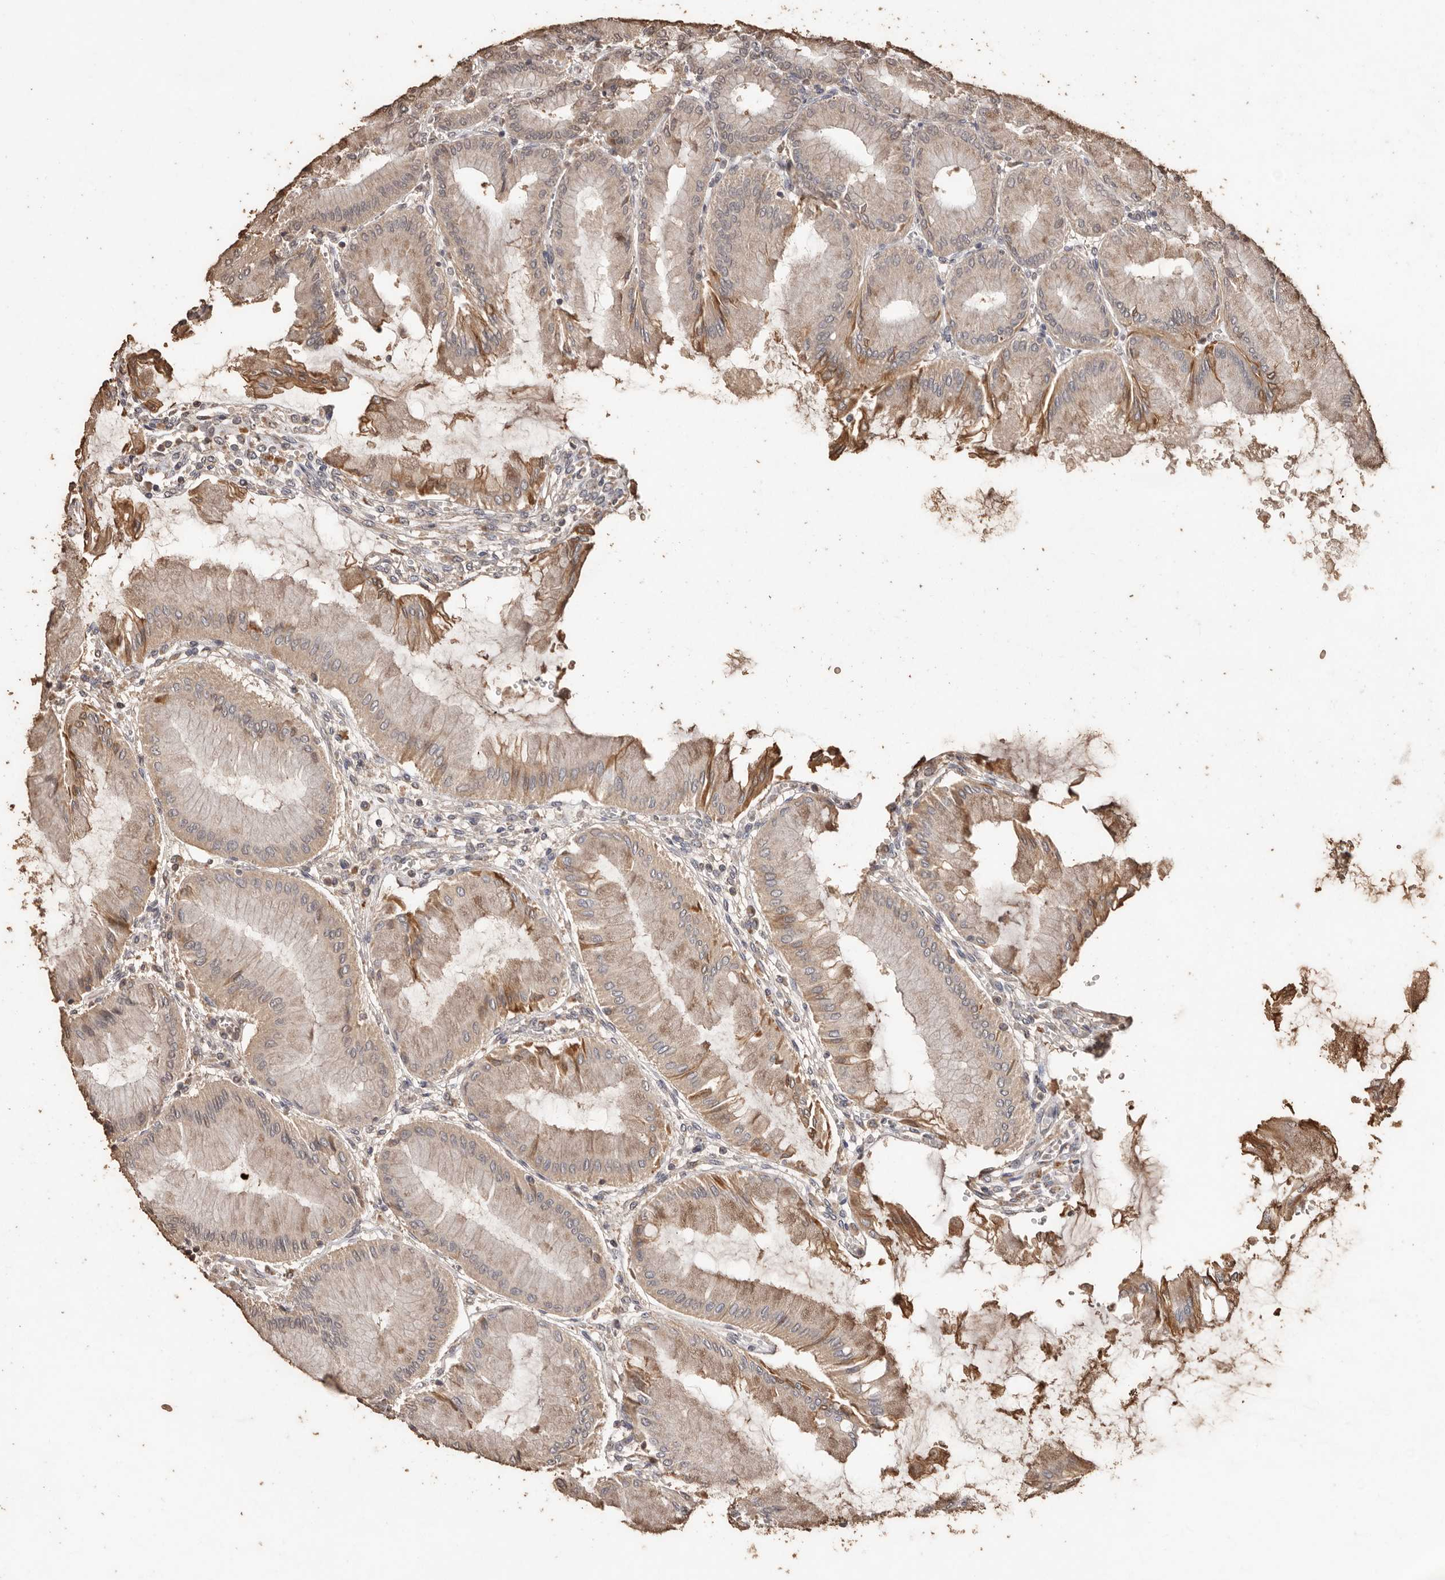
{"staining": {"intensity": "weak", "quantity": ">75%", "location": "cytoplasmic/membranous,nuclear"}, "tissue": "stomach", "cell_type": "Glandular cells", "image_type": "normal", "snomed": [{"axis": "morphology", "description": "Normal tissue, NOS"}, {"axis": "topography", "description": "Stomach, upper"}], "caption": "IHC (DAB) staining of normal stomach shows weak cytoplasmic/membranous,nuclear protein staining in about >75% of glandular cells.", "gene": "PKDCC", "patient": {"sex": "female", "age": 56}}